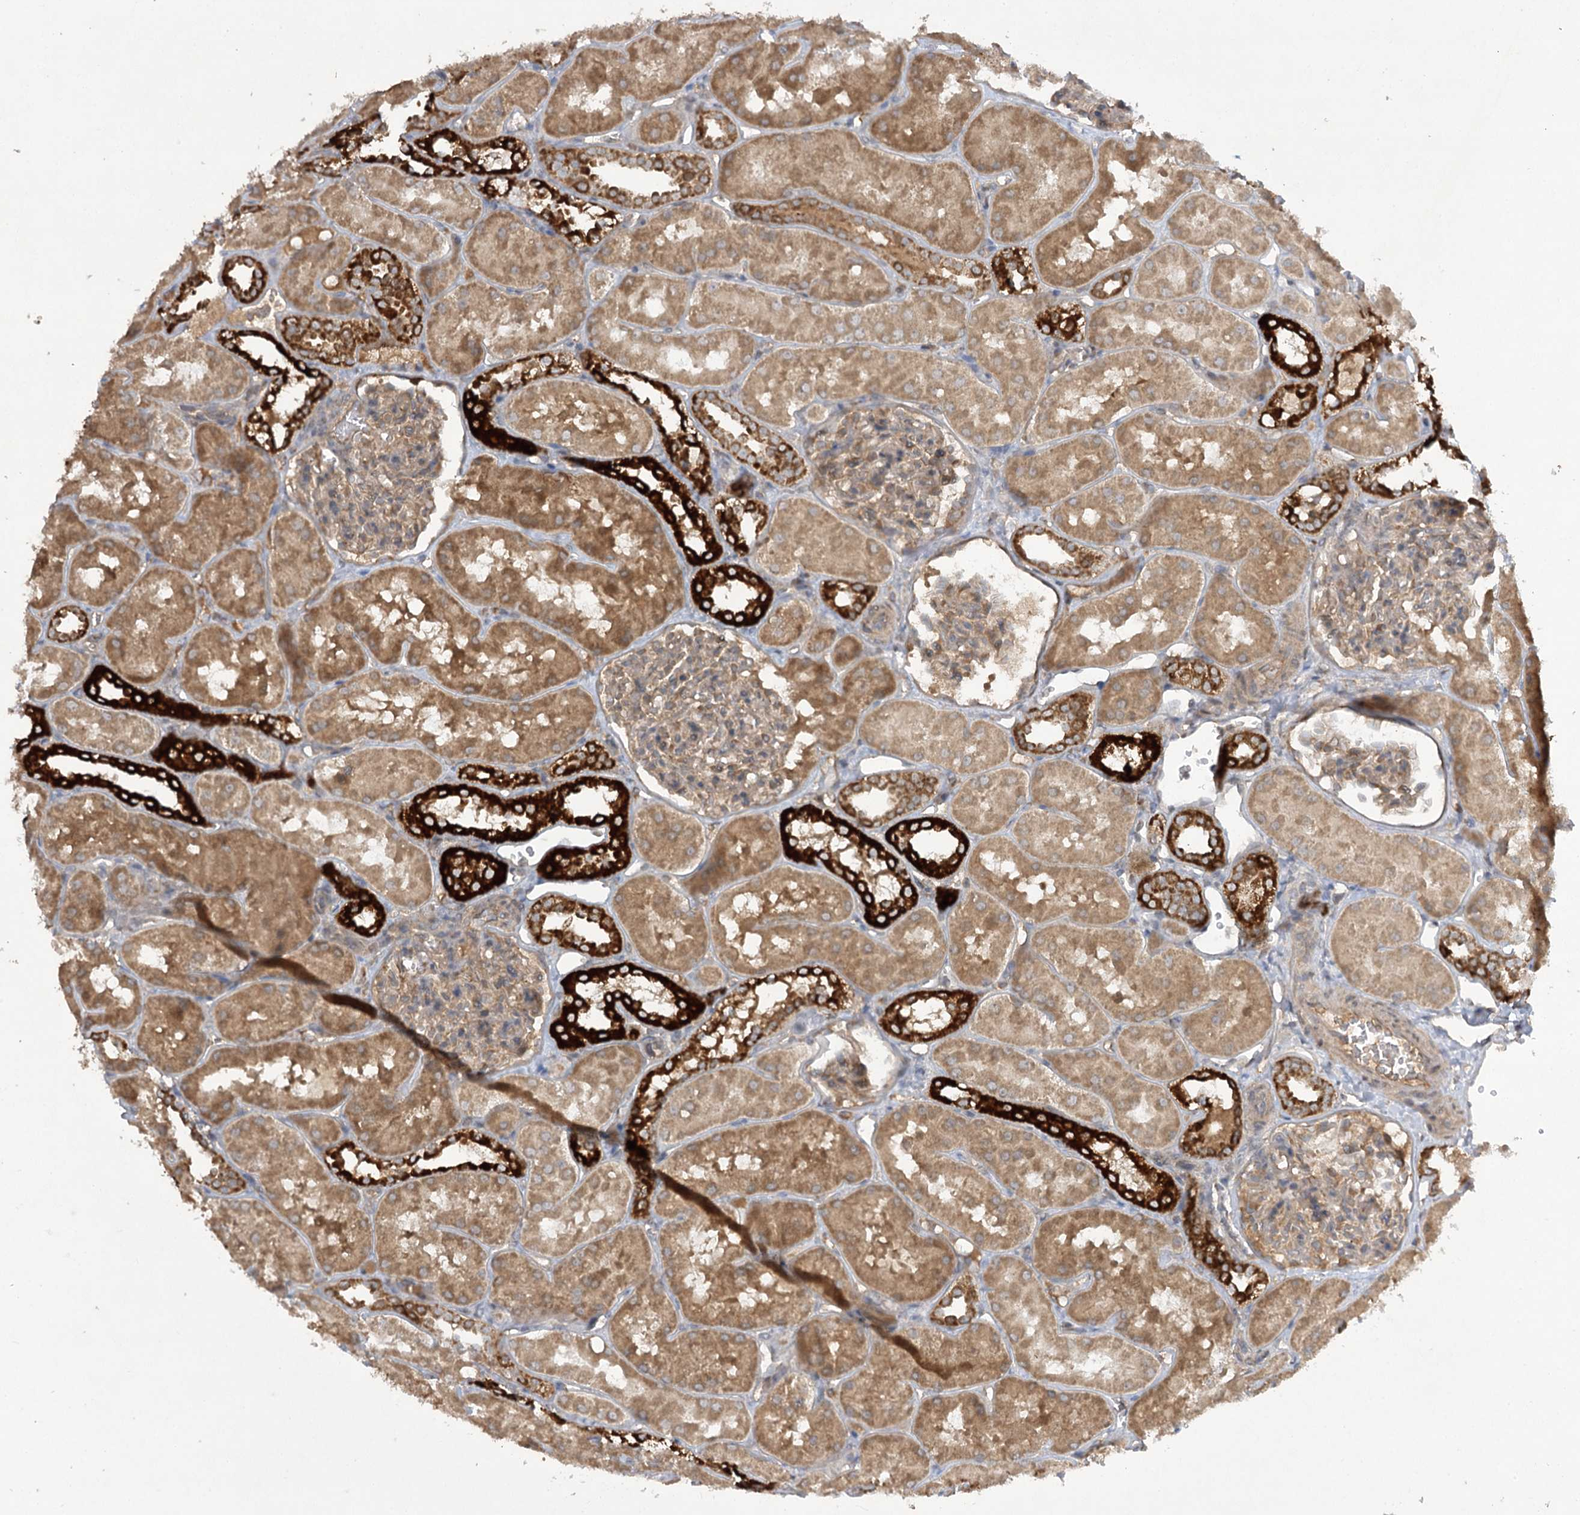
{"staining": {"intensity": "moderate", "quantity": "25%-75%", "location": "cytoplasmic/membranous"}, "tissue": "kidney", "cell_type": "Cells in glomeruli", "image_type": "normal", "snomed": [{"axis": "morphology", "description": "Normal tissue, NOS"}, {"axis": "topography", "description": "Kidney"}, {"axis": "topography", "description": "Urinary bladder"}], "caption": "This is an image of immunohistochemistry staining of normal kidney, which shows moderate positivity in the cytoplasmic/membranous of cells in glomeruli.", "gene": "TRAF3IP1", "patient": {"sex": "male", "age": 16}}